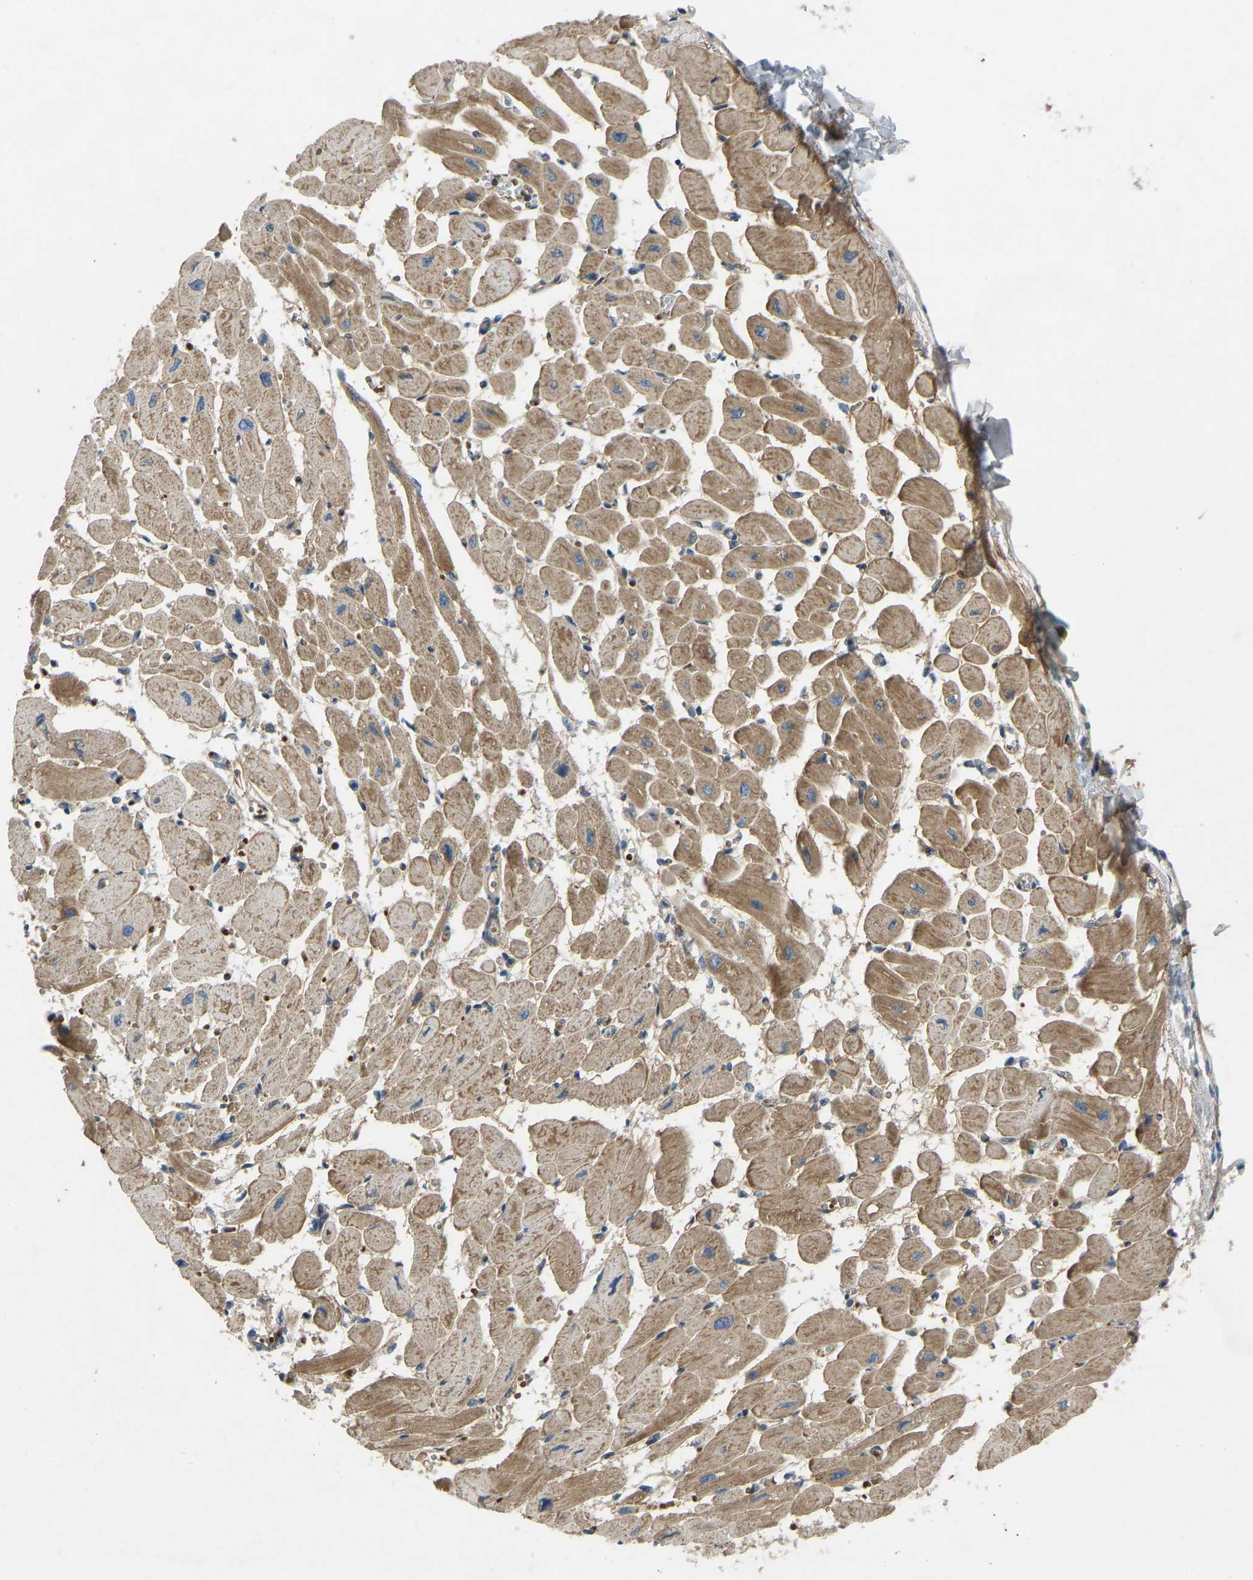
{"staining": {"intensity": "moderate", "quantity": "25%-75%", "location": "cytoplasmic/membranous"}, "tissue": "heart muscle", "cell_type": "Cardiomyocytes", "image_type": "normal", "snomed": [{"axis": "morphology", "description": "Normal tissue, NOS"}, {"axis": "topography", "description": "Heart"}], "caption": "Immunohistochemistry (IHC) micrograph of normal heart muscle: heart muscle stained using IHC reveals medium levels of moderate protein expression localized specifically in the cytoplasmic/membranous of cardiomyocytes, appearing as a cytoplasmic/membranous brown color.", "gene": "ZNF71", "patient": {"sex": "female", "age": 54}}